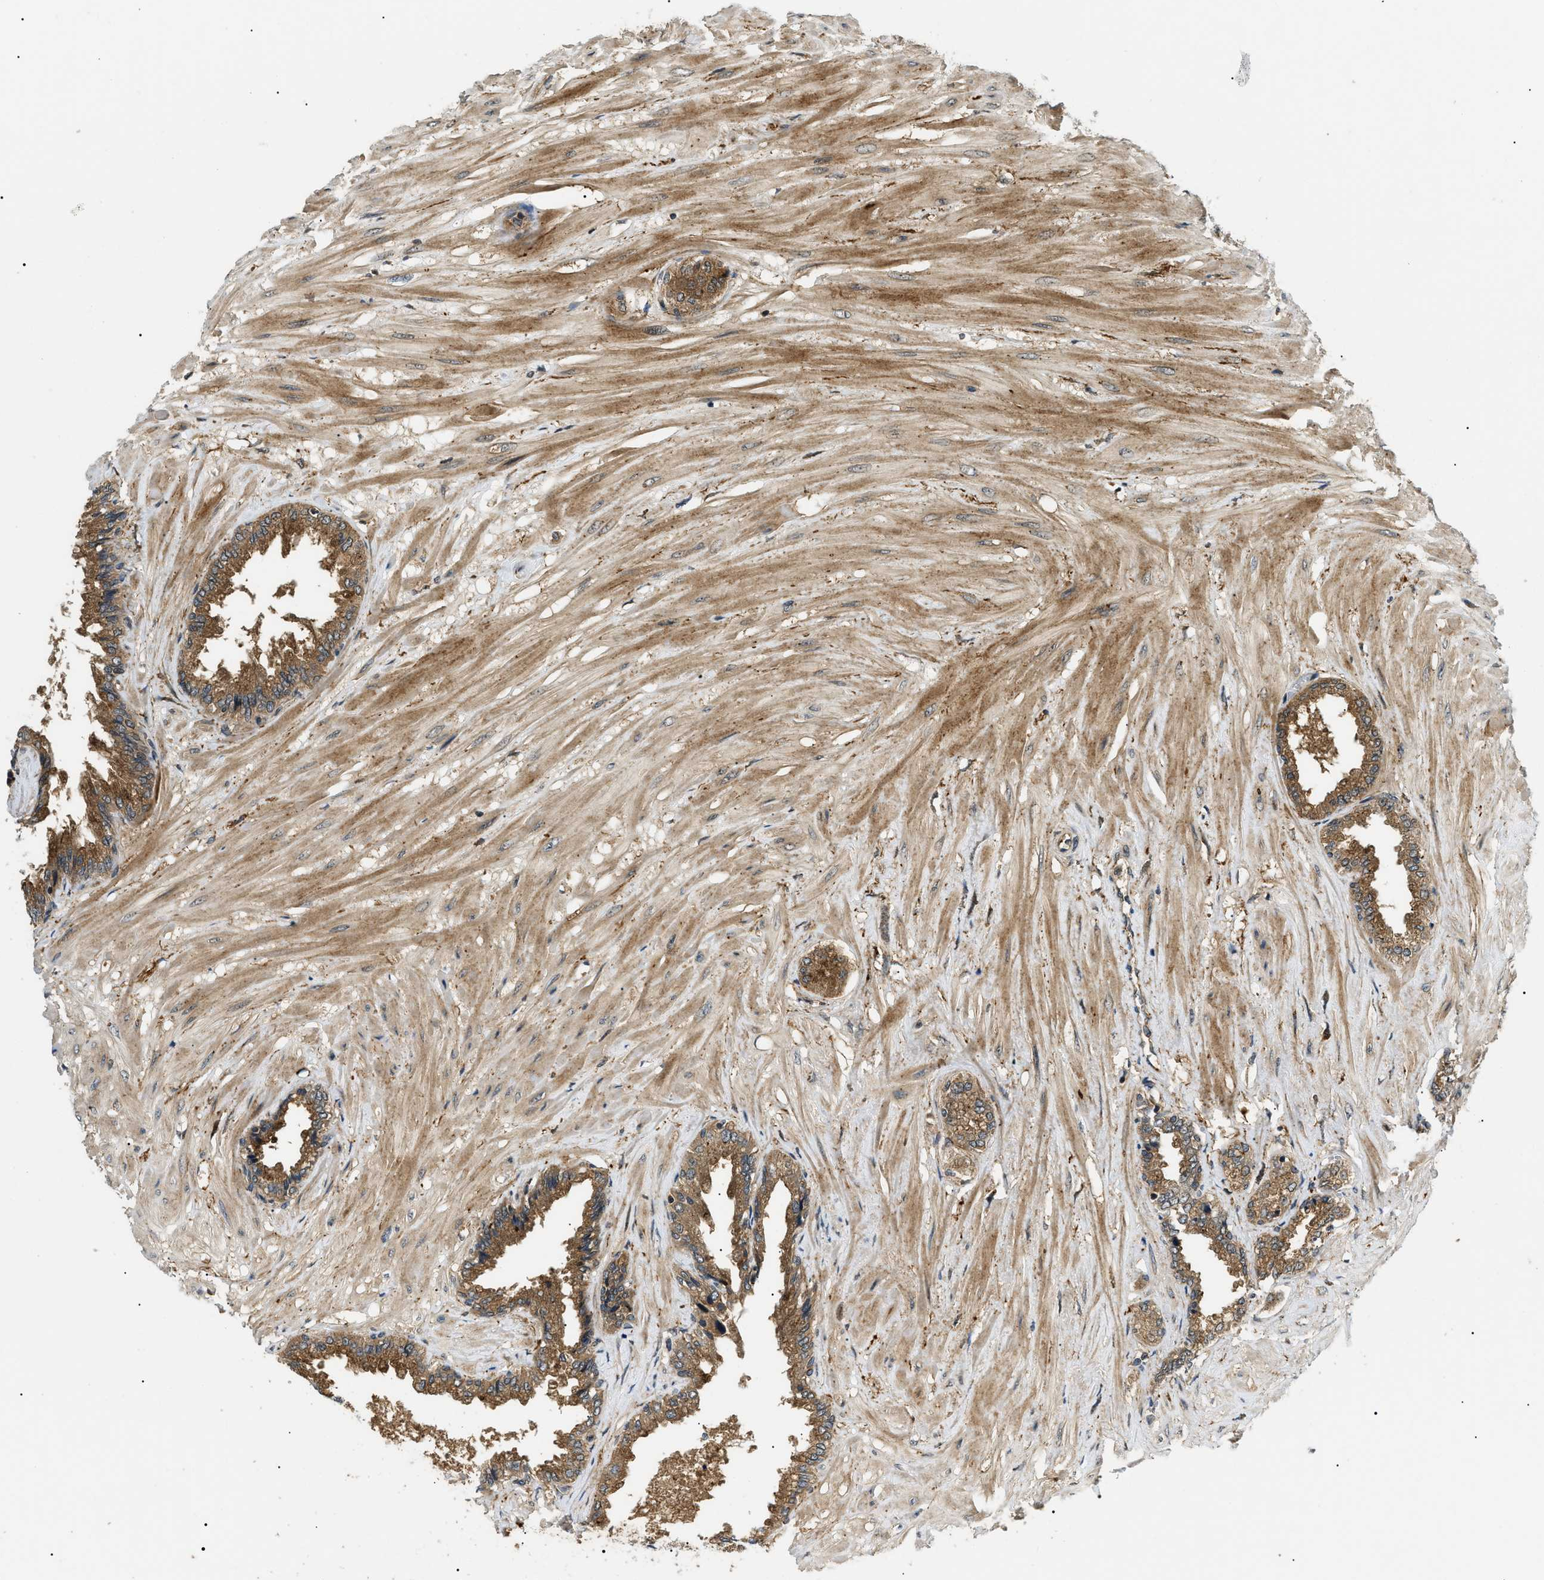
{"staining": {"intensity": "strong", "quantity": ">75%", "location": "cytoplasmic/membranous"}, "tissue": "seminal vesicle", "cell_type": "Glandular cells", "image_type": "normal", "snomed": [{"axis": "morphology", "description": "Normal tissue, NOS"}, {"axis": "topography", "description": "Seminal veicle"}], "caption": "The image reveals immunohistochemical staining of normal seminal vesicle. There is strong cytoplasmic/membranous expression is appreciated in approximately >75% of glandular cells.", "gene": "ATP6AP1", "patient": {"sex": "male", "age": 46}}